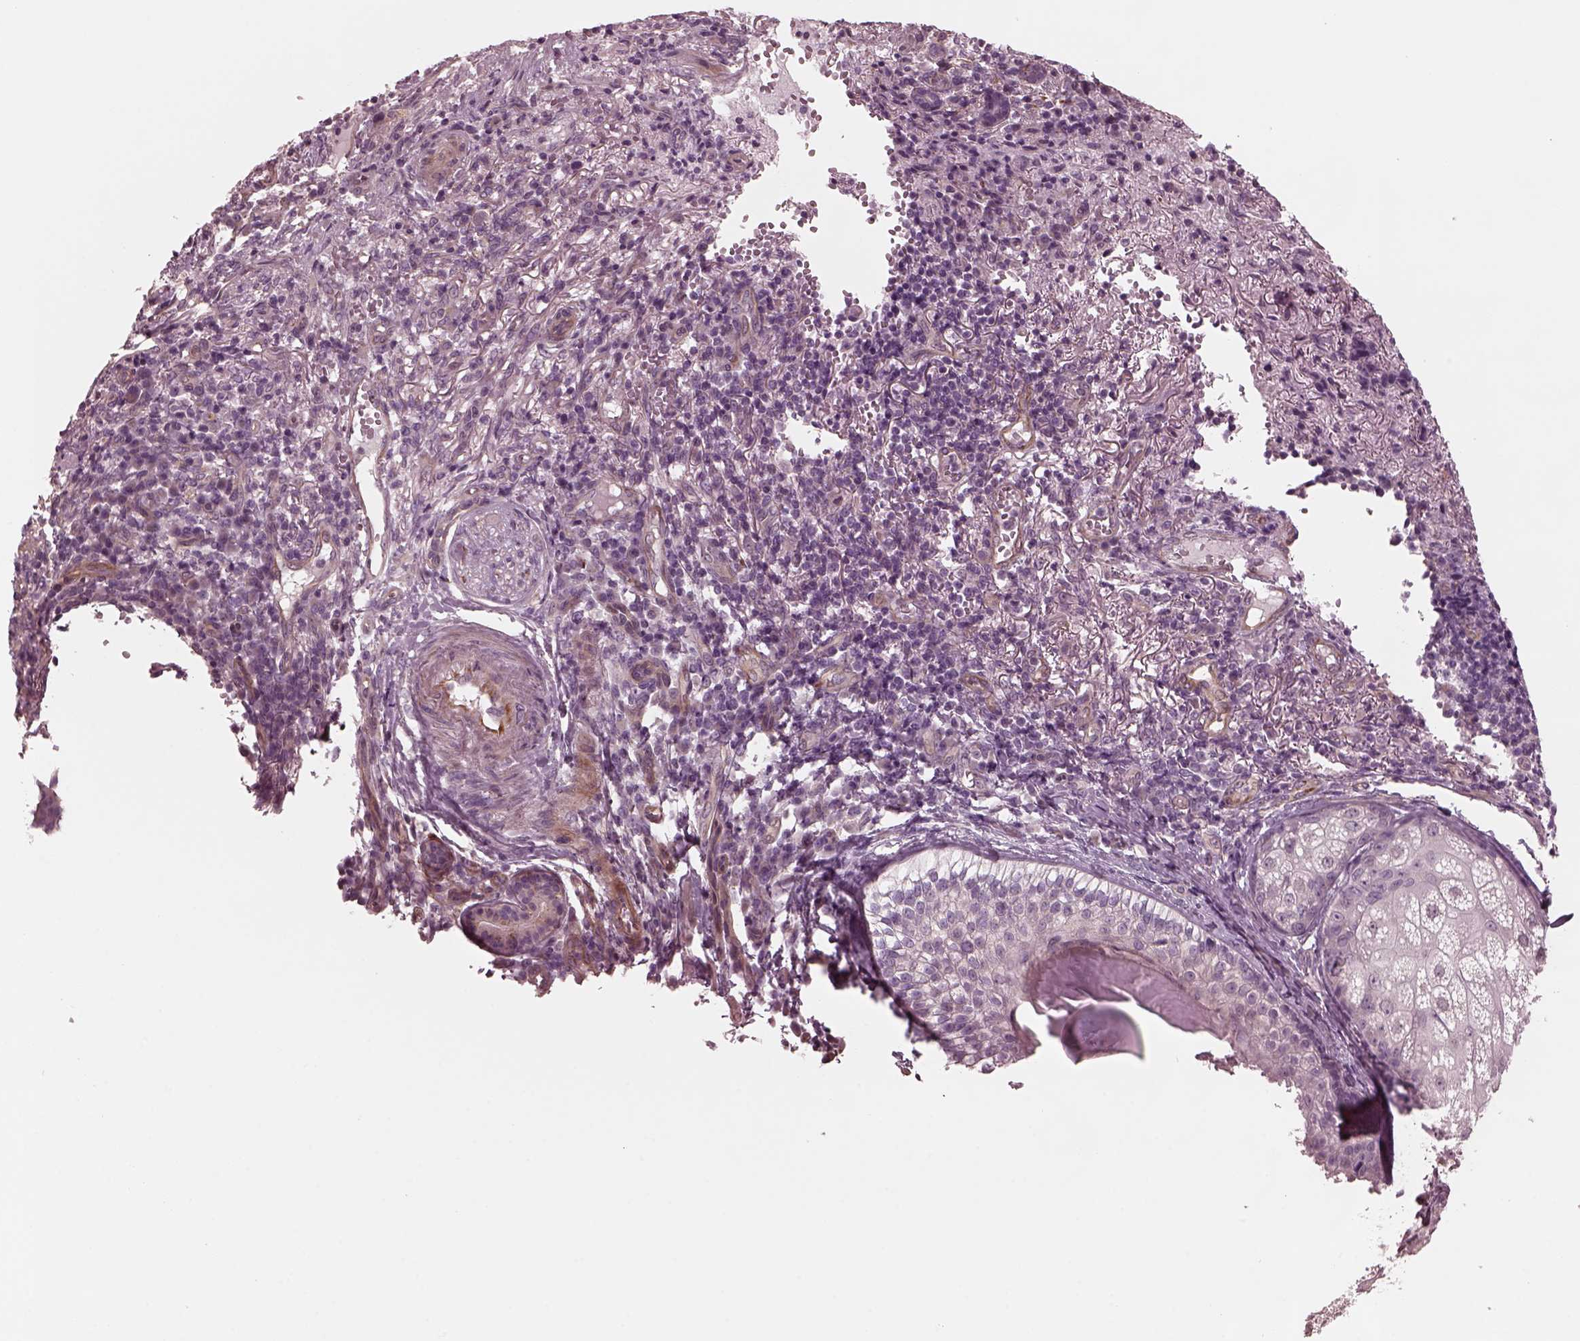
{"staining": {"intensity": "negative", "quantity": "none", "location": "none"}, "tissue": "skin cancer", "cell_type": "Tumor cells", "image_type": "cancer", "snomed": [{"axis": "morphology", "description": "Basal cell carcinoma"}, {"axis": "topography", "description": "Skin"}], "caption": "The immunohistochemistry (IHC) histopathology image has no significant positivity in tumor cells of basal cell carcinoma (skin) tissue. Brightfield microscopy of IHC stained with DAB (3,3'-diaminobenzidine) (brown) and hematoxylin (blue), captured at high magnification.", "gene": "KIF6", "patient": {"sex": "female", "age": 69}}